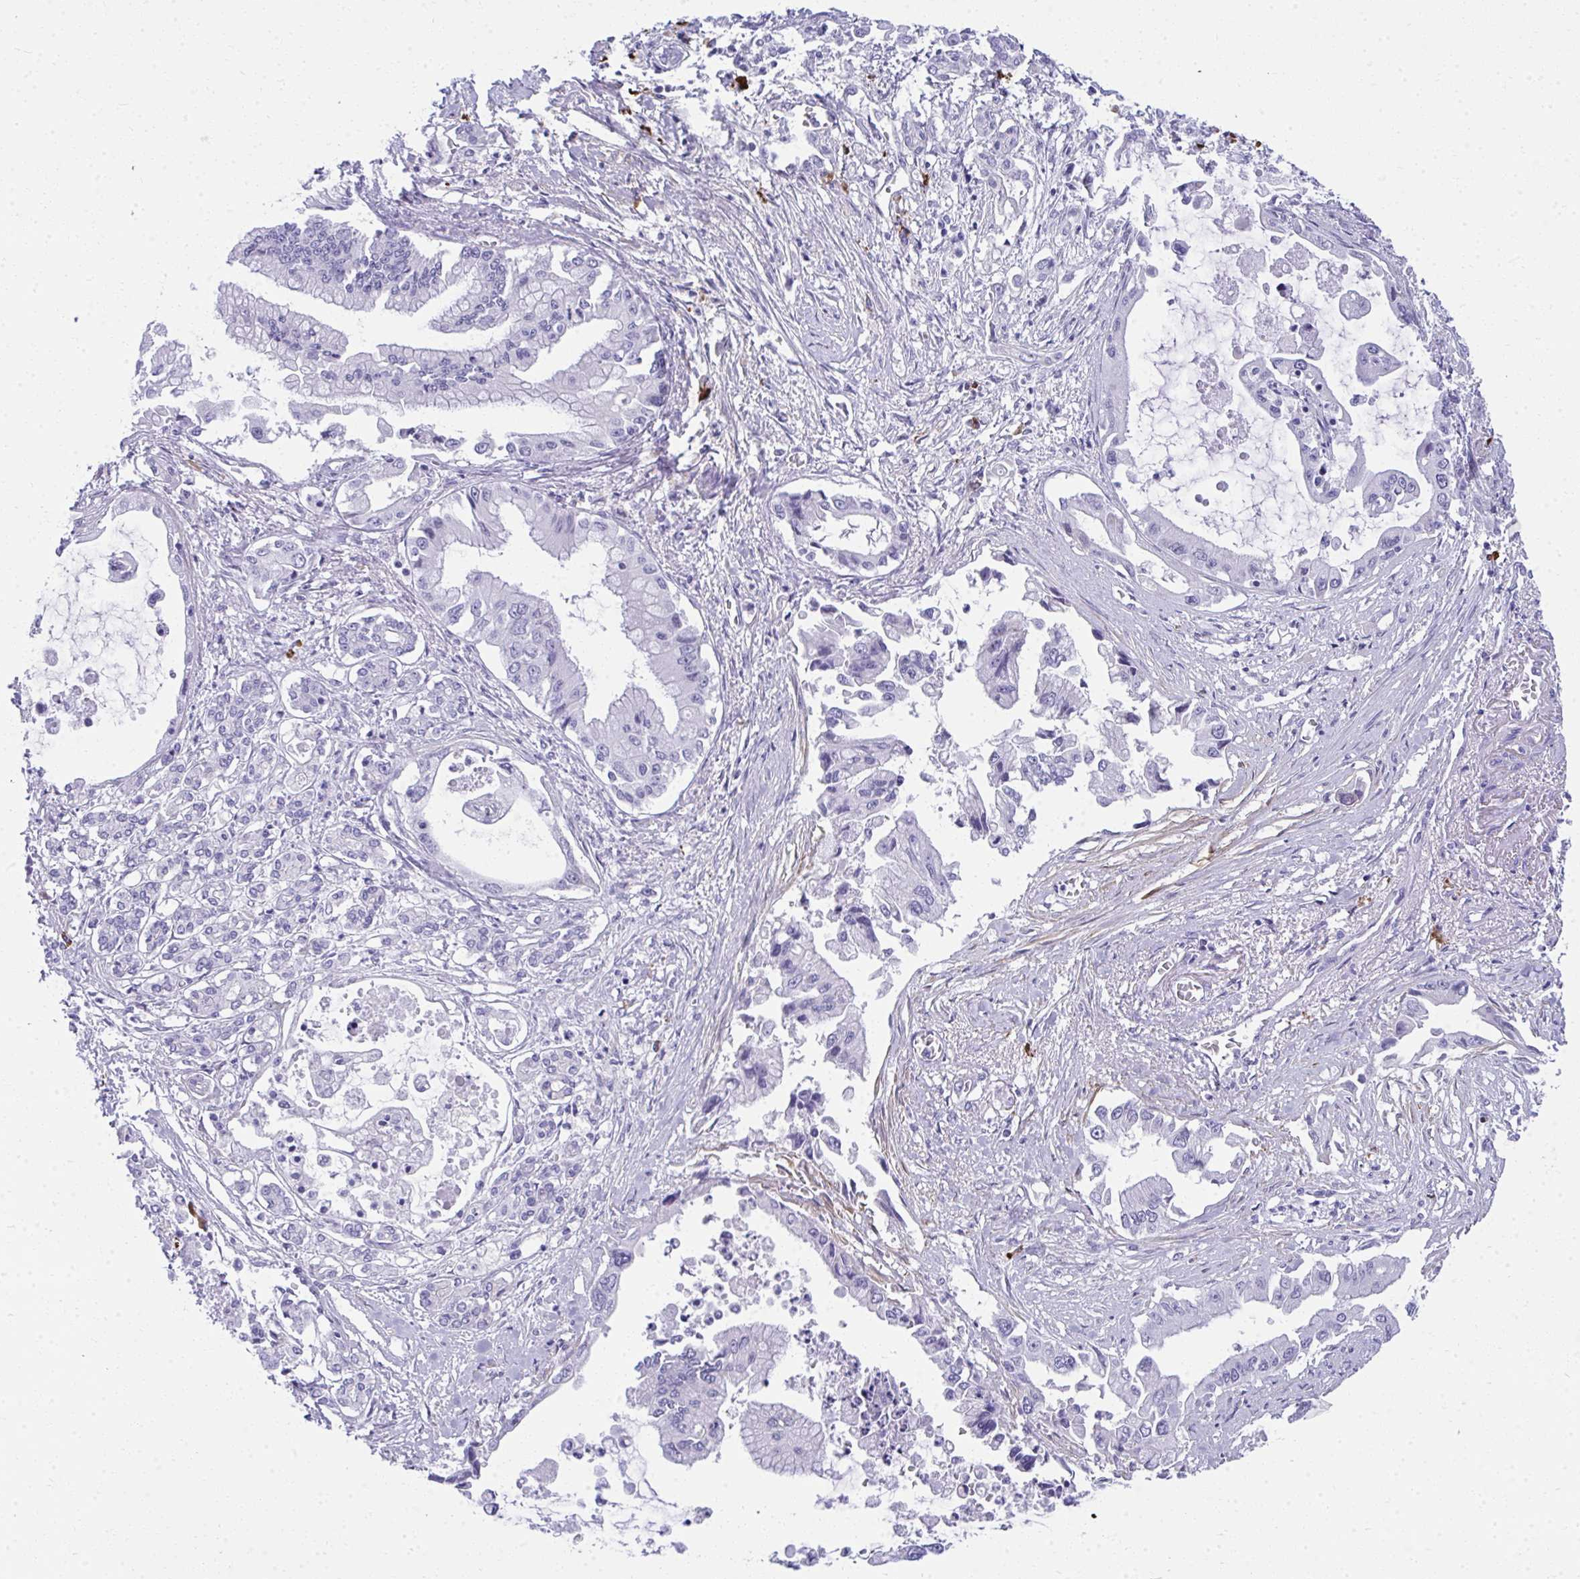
{"staining": {"intensity": "negative", "quantity": "none", "location": "none"}, "tissue": "pancreatic cancer", "cell_type": "Tumor cells", "image_type": "cancer", "snomed": [{"axis": "morphology", "description": "Adenocarcinoma, NOS"}, {"axis": "topography", "description": "Pancreas"}], "caption": "There is no significant staining in tumor cells of pancreatic cancer (adenocarcinoma).", "gene": "PUS7L", "patient": {"sex": "male", "age": 84}}